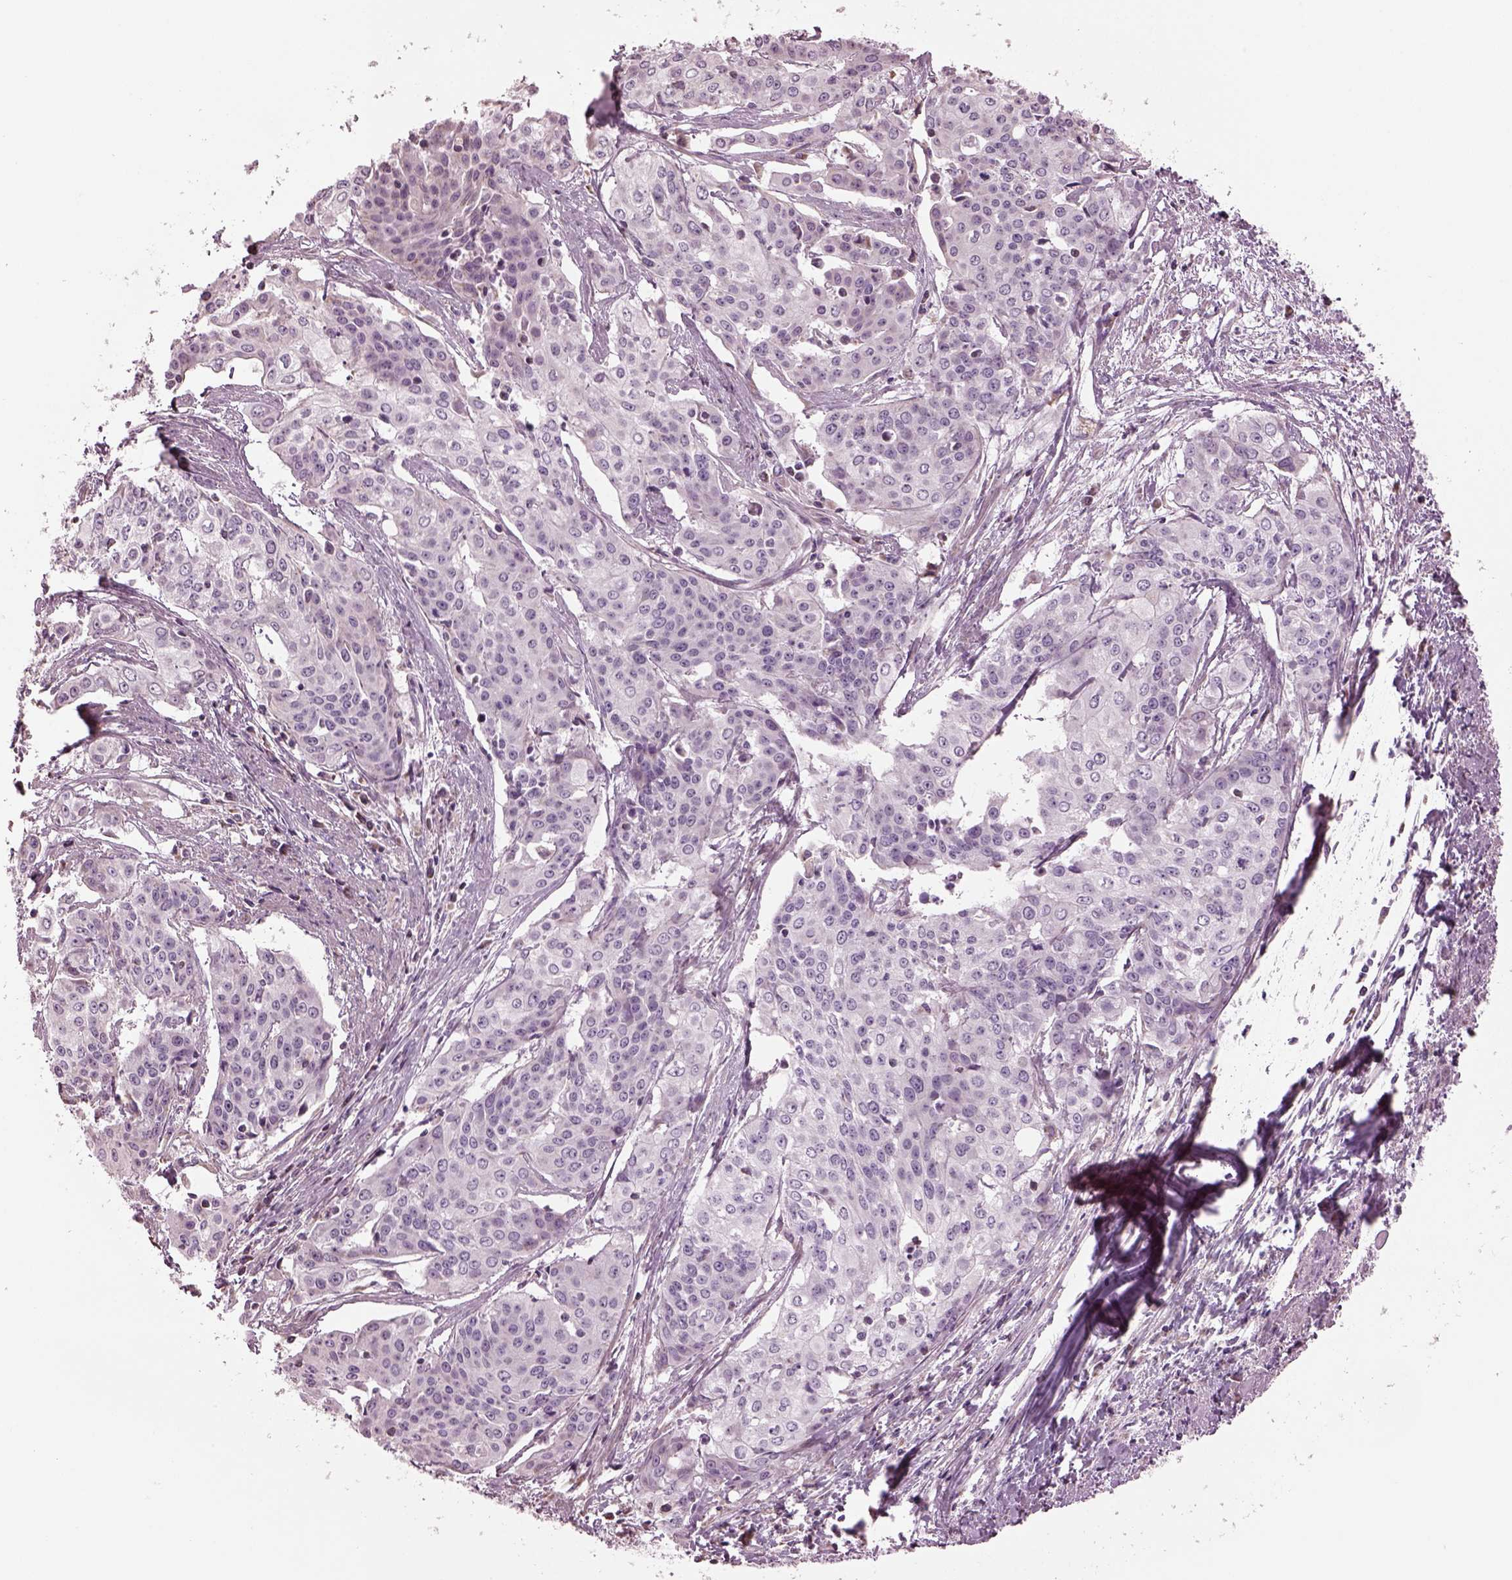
{"staining": {"intensity": "negative", "quantity": "none", "location": "none"}, "tissue": "cervical cancer", "cell_type": "Tumor cells", "image_type": "cancer", "snomed": [{"axis": "morphology", "description": "Squamous cell carcinoma, NOS"}, {"axis": "topography", "description": "Cervix"}], "caption": "This photomicrograph is of cervical cancer stained with immunohistochemistry to label a protein in brown with the nuclei are counter-stained blue. There is no positivity in tumor cells.", "gene": "SPATA7", "patient": {"sex": "female", "age": 39}}